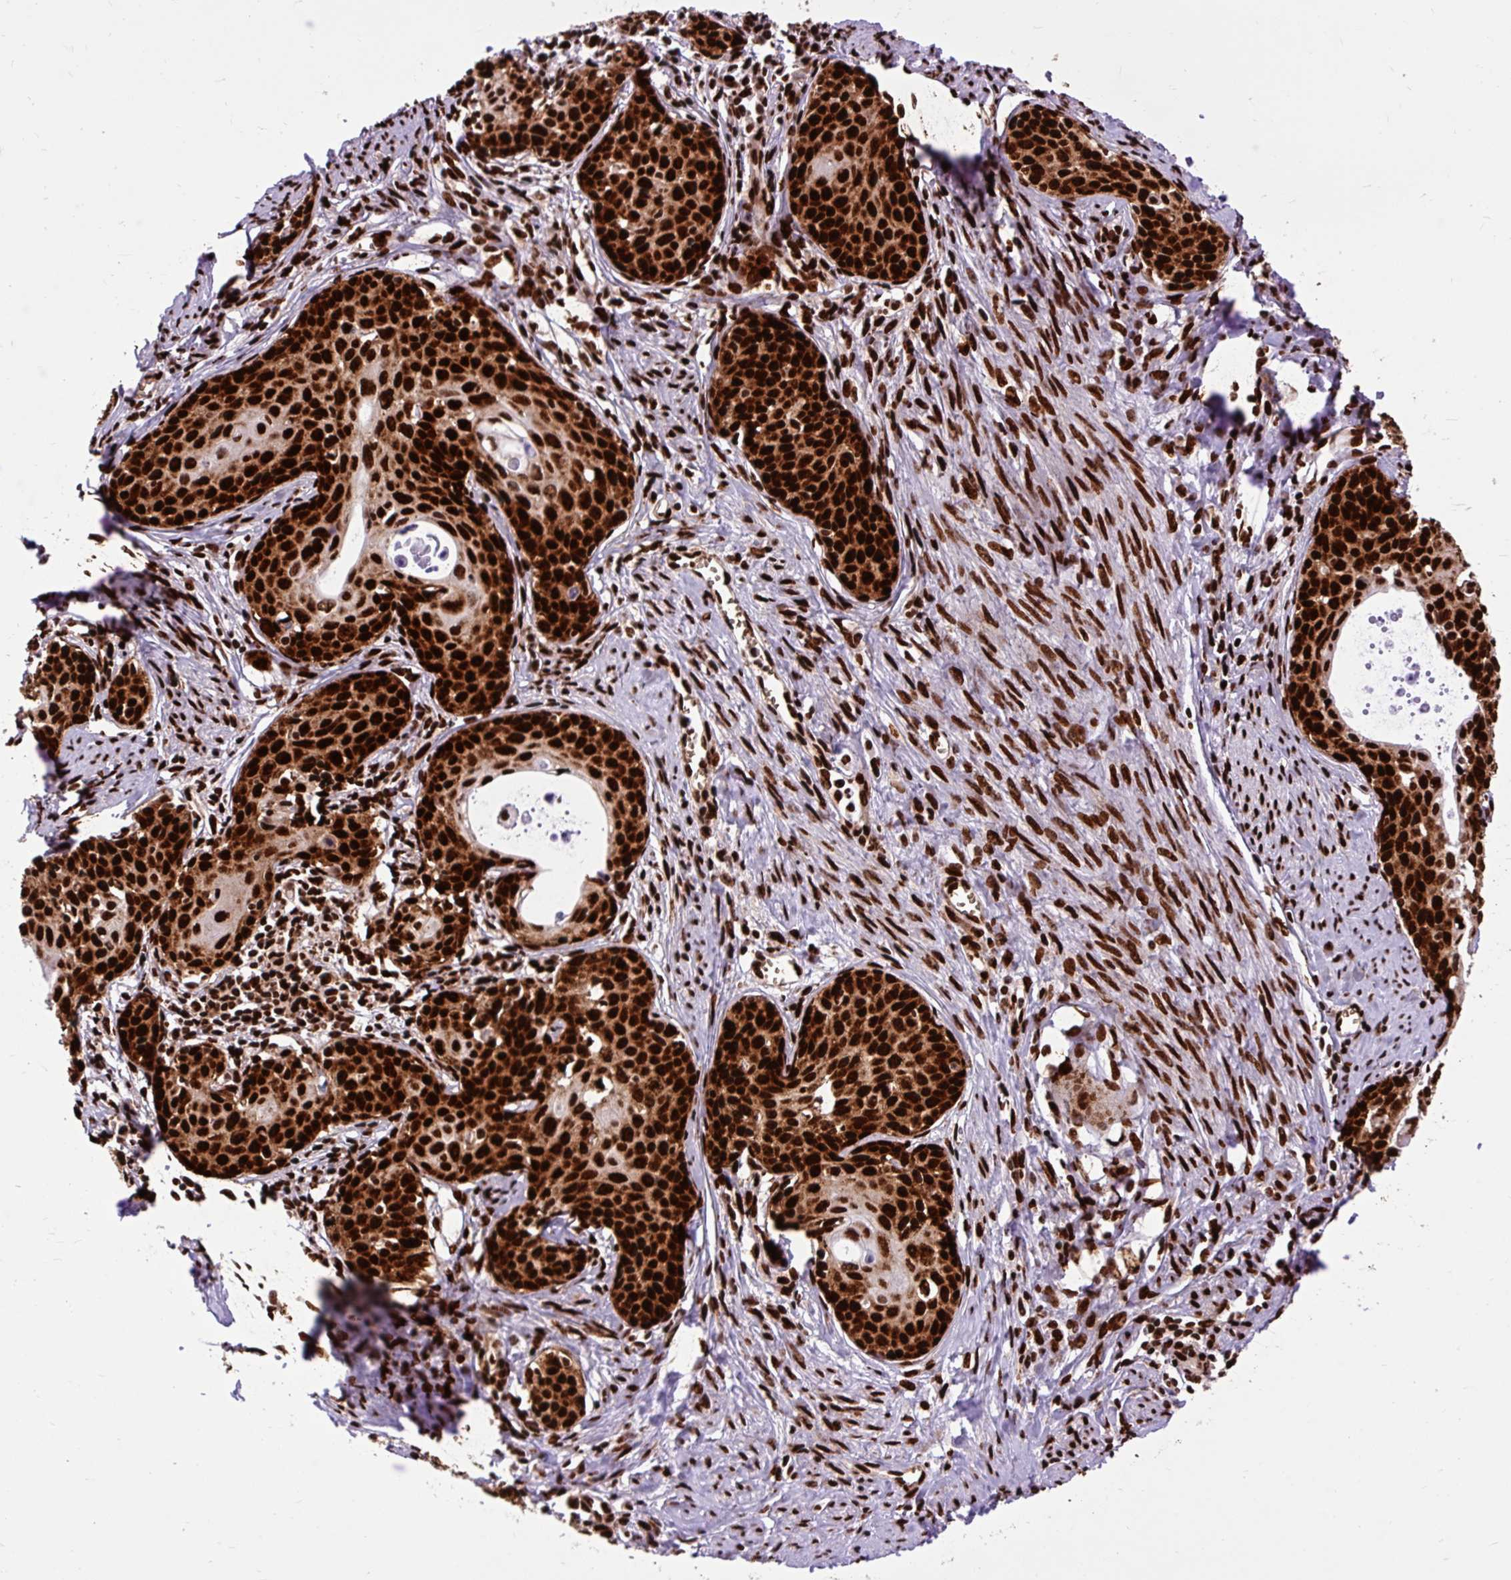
{"staining": {"intensity": "strong", "quantity": ">75%", "location": "nuclear"}, "tissue": "cervical cancer", "cell_type": "Tumor cells", "image_type": "cancer", "snomed": [{"axis": "morphology", "description": "Squamous cell carcinoma, NOS"}, {"axis": "morphology", "description": "Adenocarcinoma, NOS"}, {"axis": "topography", "description": "Cervix"}], "caption": "This is an image of immunohistochemistry (IHC) staining of adenocarcinoma (cervical), which shows strong positivity in the nuclear of tumor cells.", "gene": "FUS", "patient": {"sex": "female", "age": 52}}